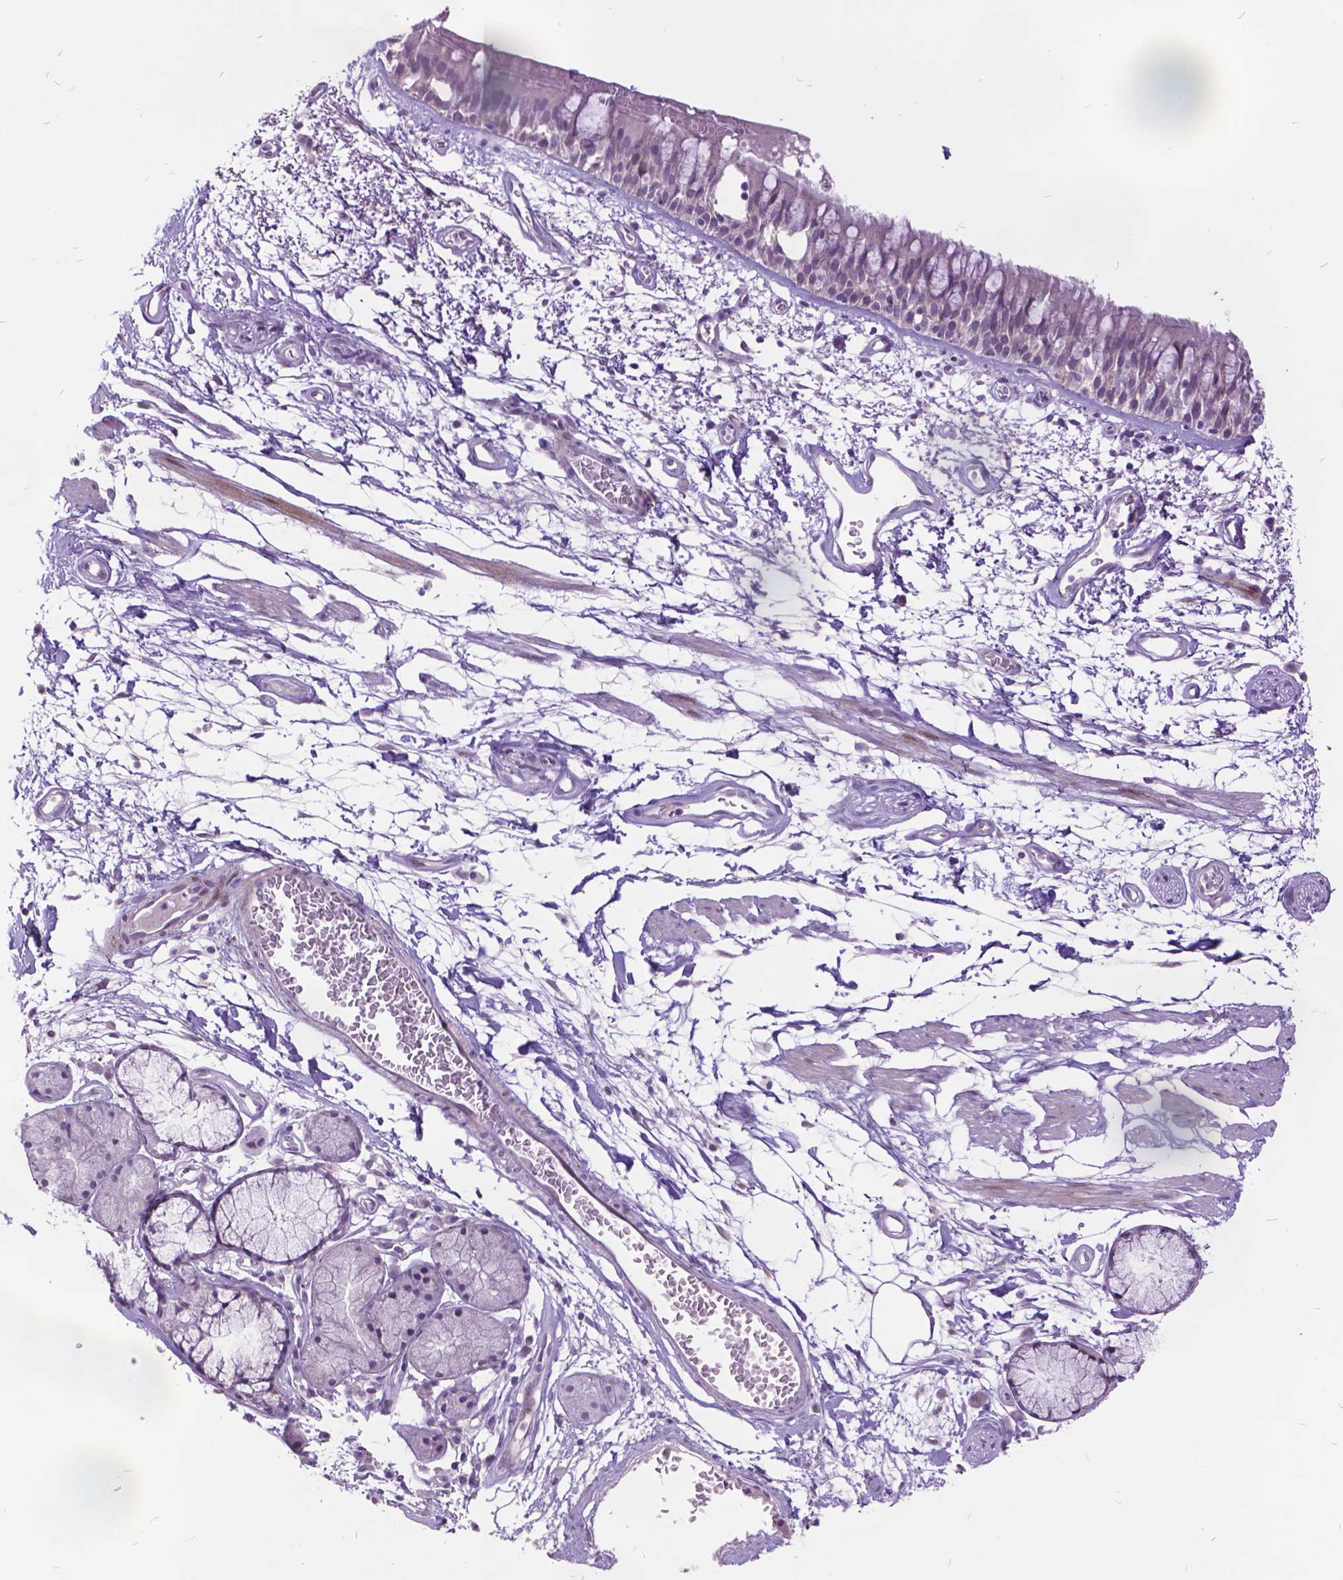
{"staining": {"intensity": "negative", "quantity": "none", "location": "none"}, "tissue": "bronchus", "cell_type": "Respiratory epithelial cells", "image_type": "normal", "snomed": [{"axis": "morphology", "description": "Normal tissue, NOS"}, {"axis": "morphology", "description": "Squamous cell carcinoma, NOS"}, {"axis": "topography", "description": "Cartilage tissue"}, {"axis": "topography", "description": "Bronchus"}, {"axis": "topography", "description": "Lung"}], "caption": "This is an IHC image of normal human bronchus. There is no expression in respiratory epithelial cells.", "gene": "ITGB6", "patient": {"sex": "male", "age": 66}}